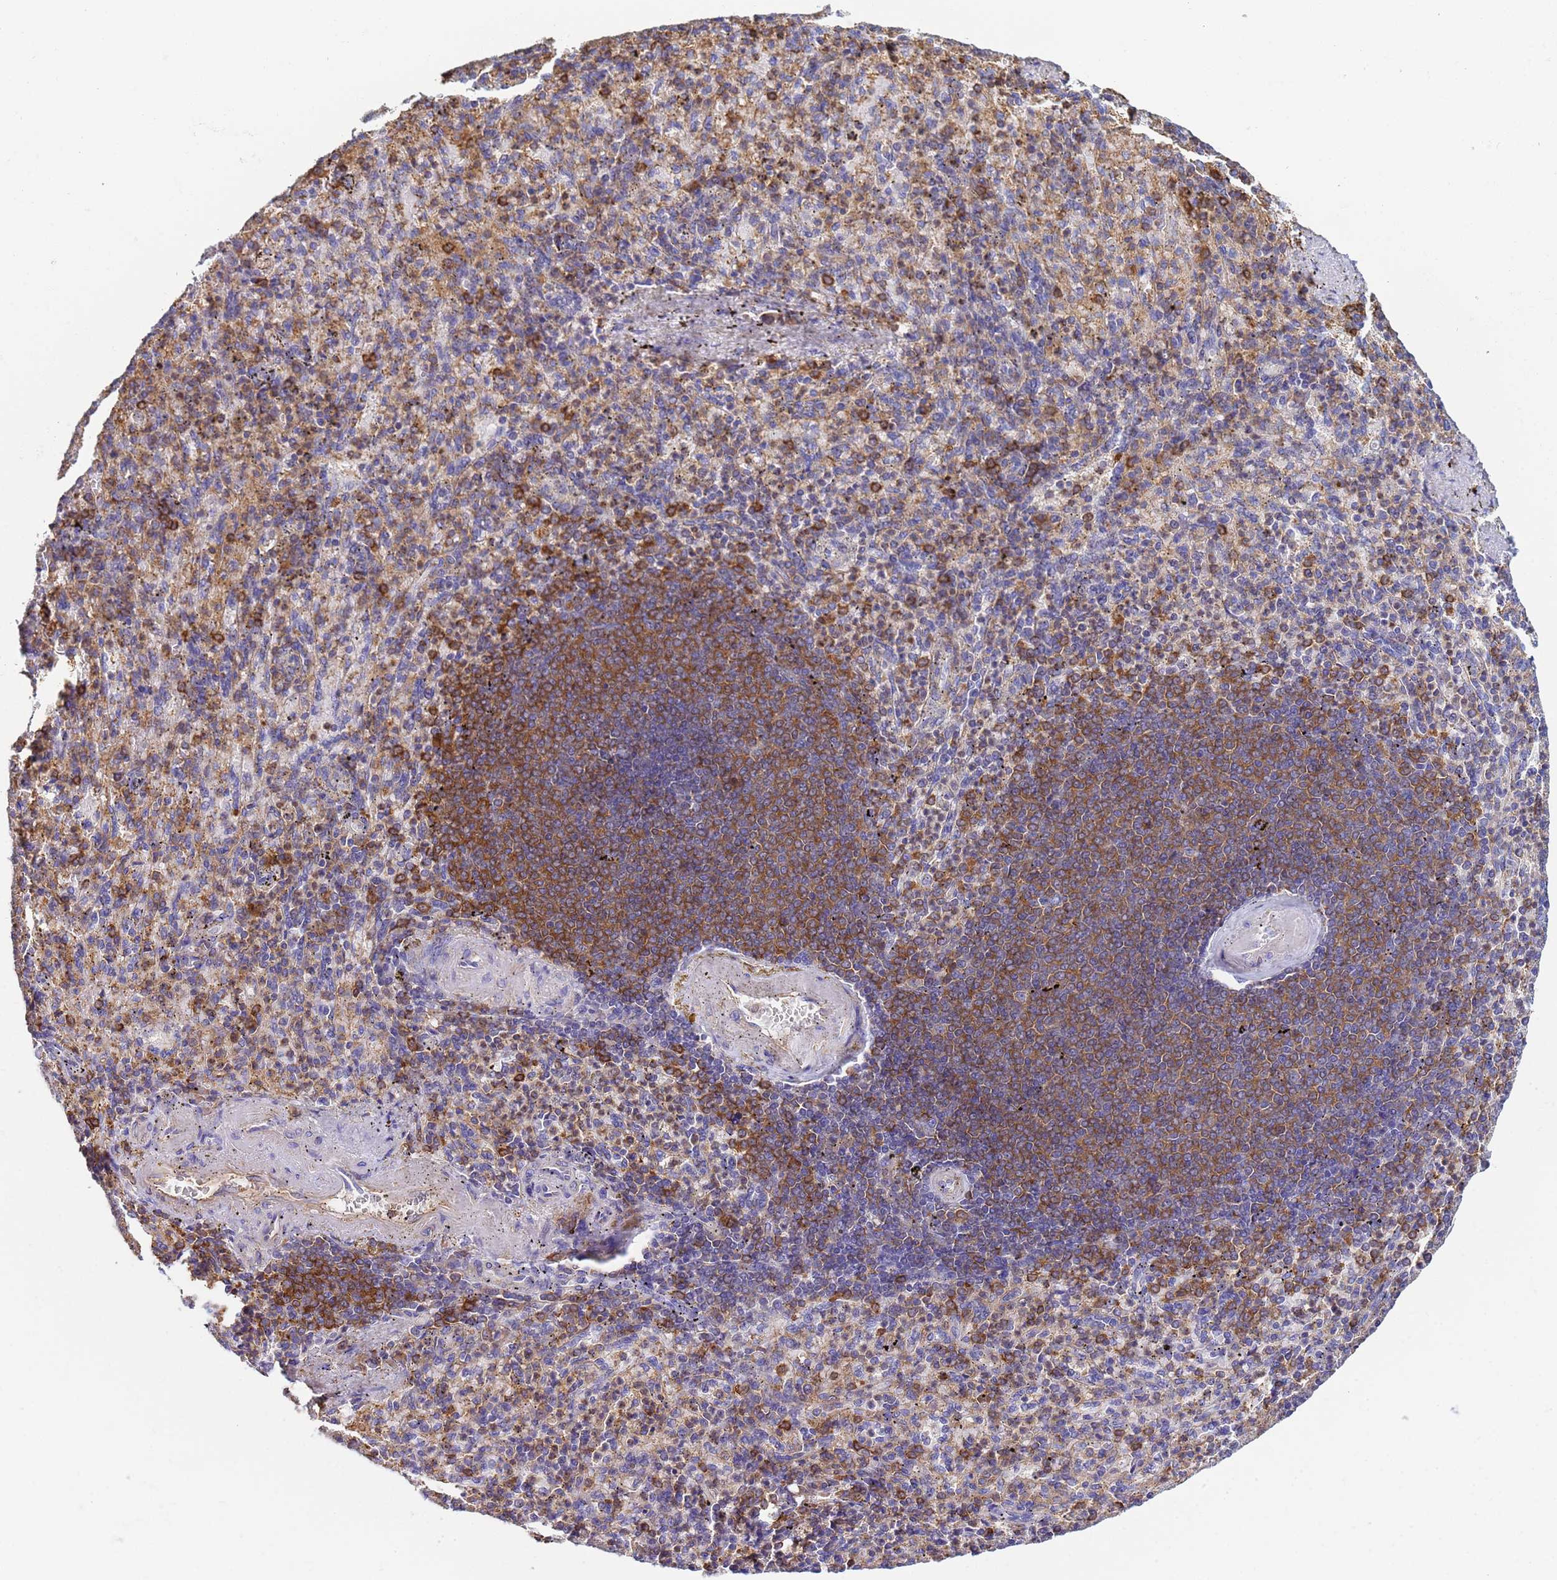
{"staining": {"intensity": "moderate", "quantity": "<25%", "location": "cytoplasmic/membranous"}, "tissue": "spleen", "cell_type": "Cells in red pulp", "image_type": "normal", "snomed": [{"axis": "morphology", "description": "Normal tissue, NOS"}, {"axis": "topography", "description": "Spleen"}], "caption": "Spleen stained with IHC shows moderate cytoplasmic/membranous staining in about <25% of cells in red pulp. (Stains: DAB (3,3'-diaminobenzidine) in brown, nuclei in blue, Microscopy: brightfield microscopy at high magnification).", "gene": "ZNG1A", "patient": {"sex": "female", "age": 74}}